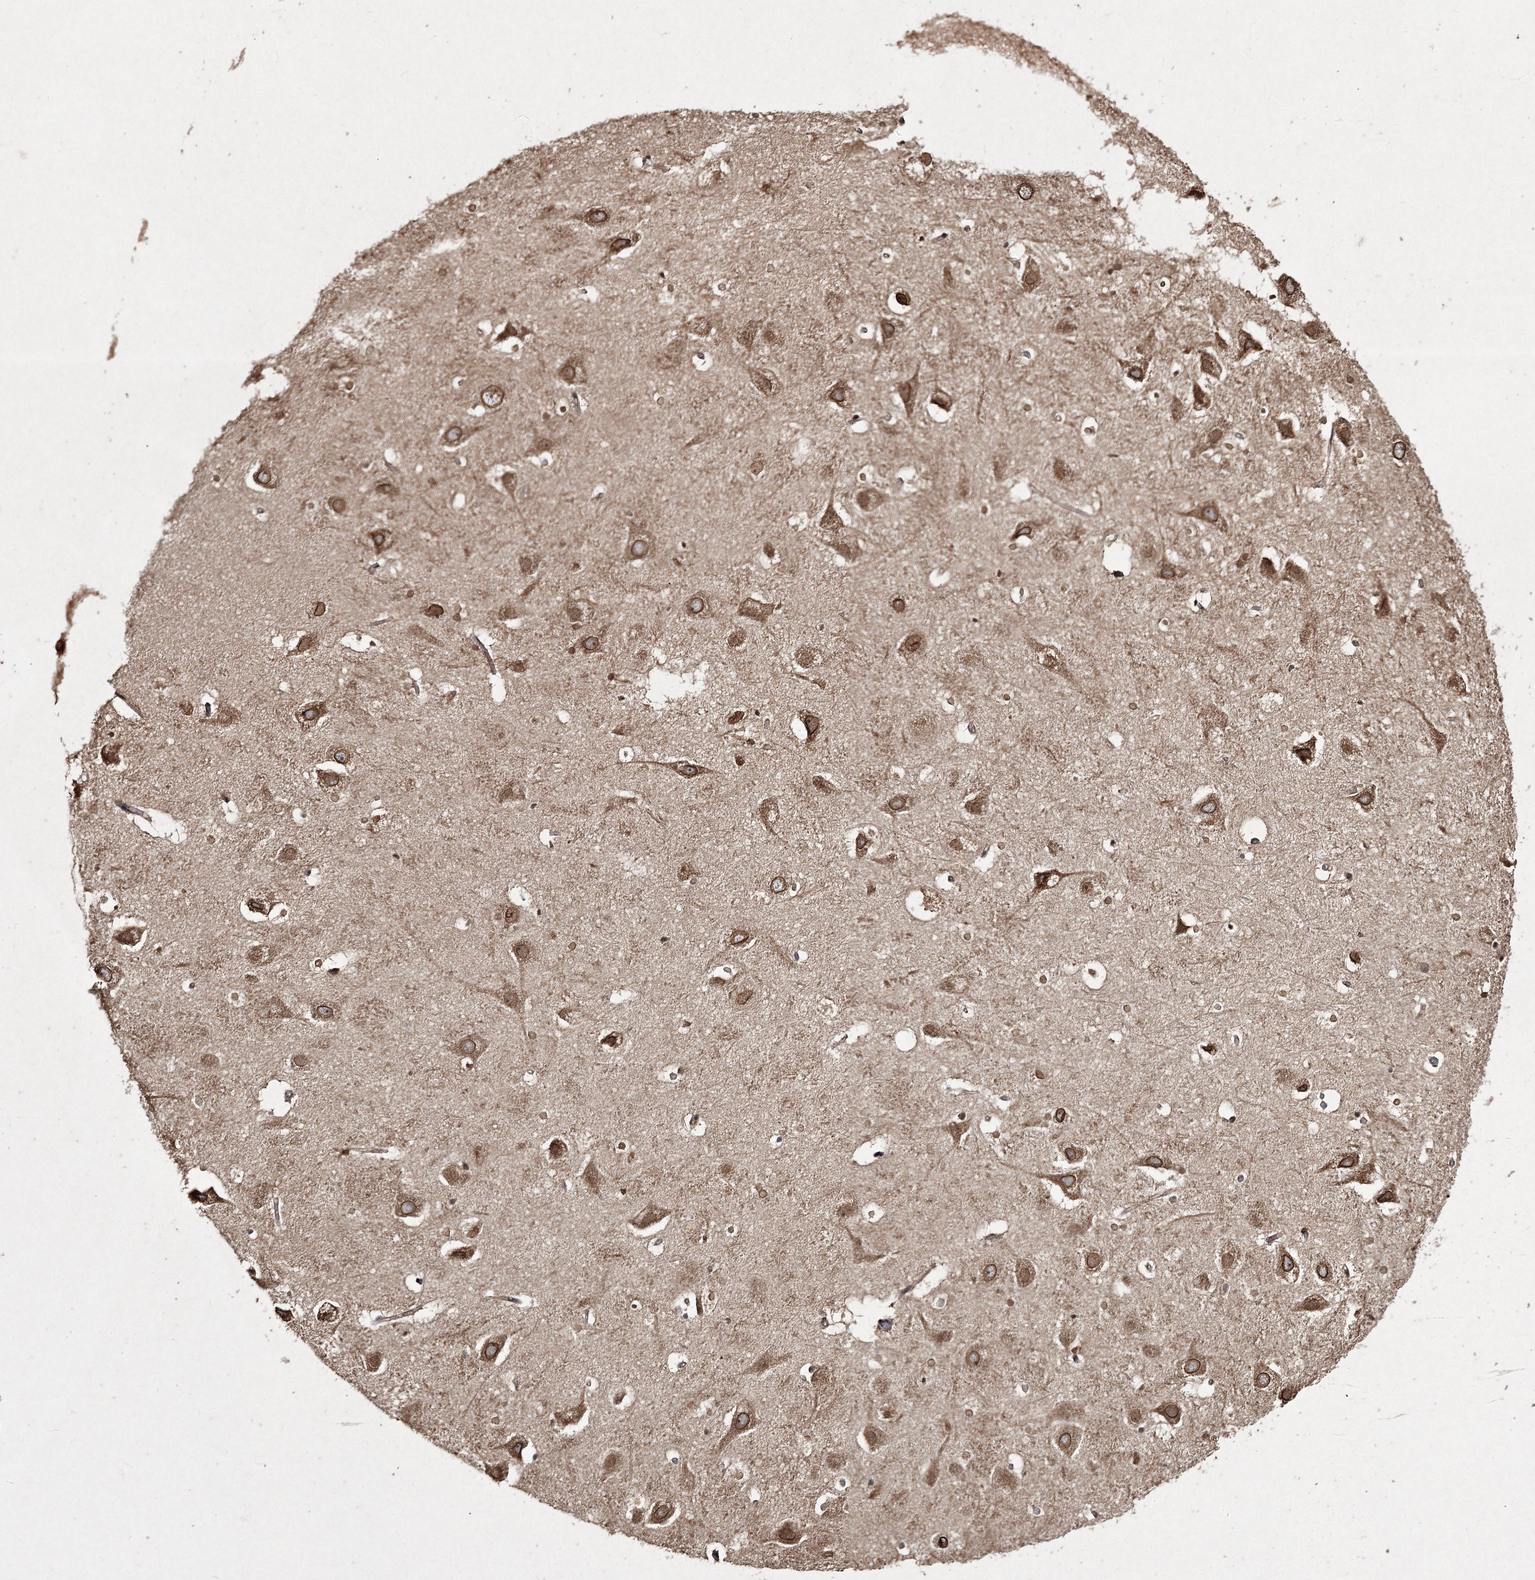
{"staining": {"intensity": "moderate", "quantity": ">75%", "location": "nuclear"}, "tissue": "hippocampus", "cell_type": "Glial cells", "image_type": "normal", "snomed": [{"axis": "morphology", "description": "Normal tissue, NOS"}, {"axis": "topography", "description": "Hippocampus"}], "caption": "Glial cells exhibit moderate nuclear positivity in approximately >75% of cells in normal hippocampus.", "gene": "PRC1", "patient": {"sex": "female", "age": 52}}